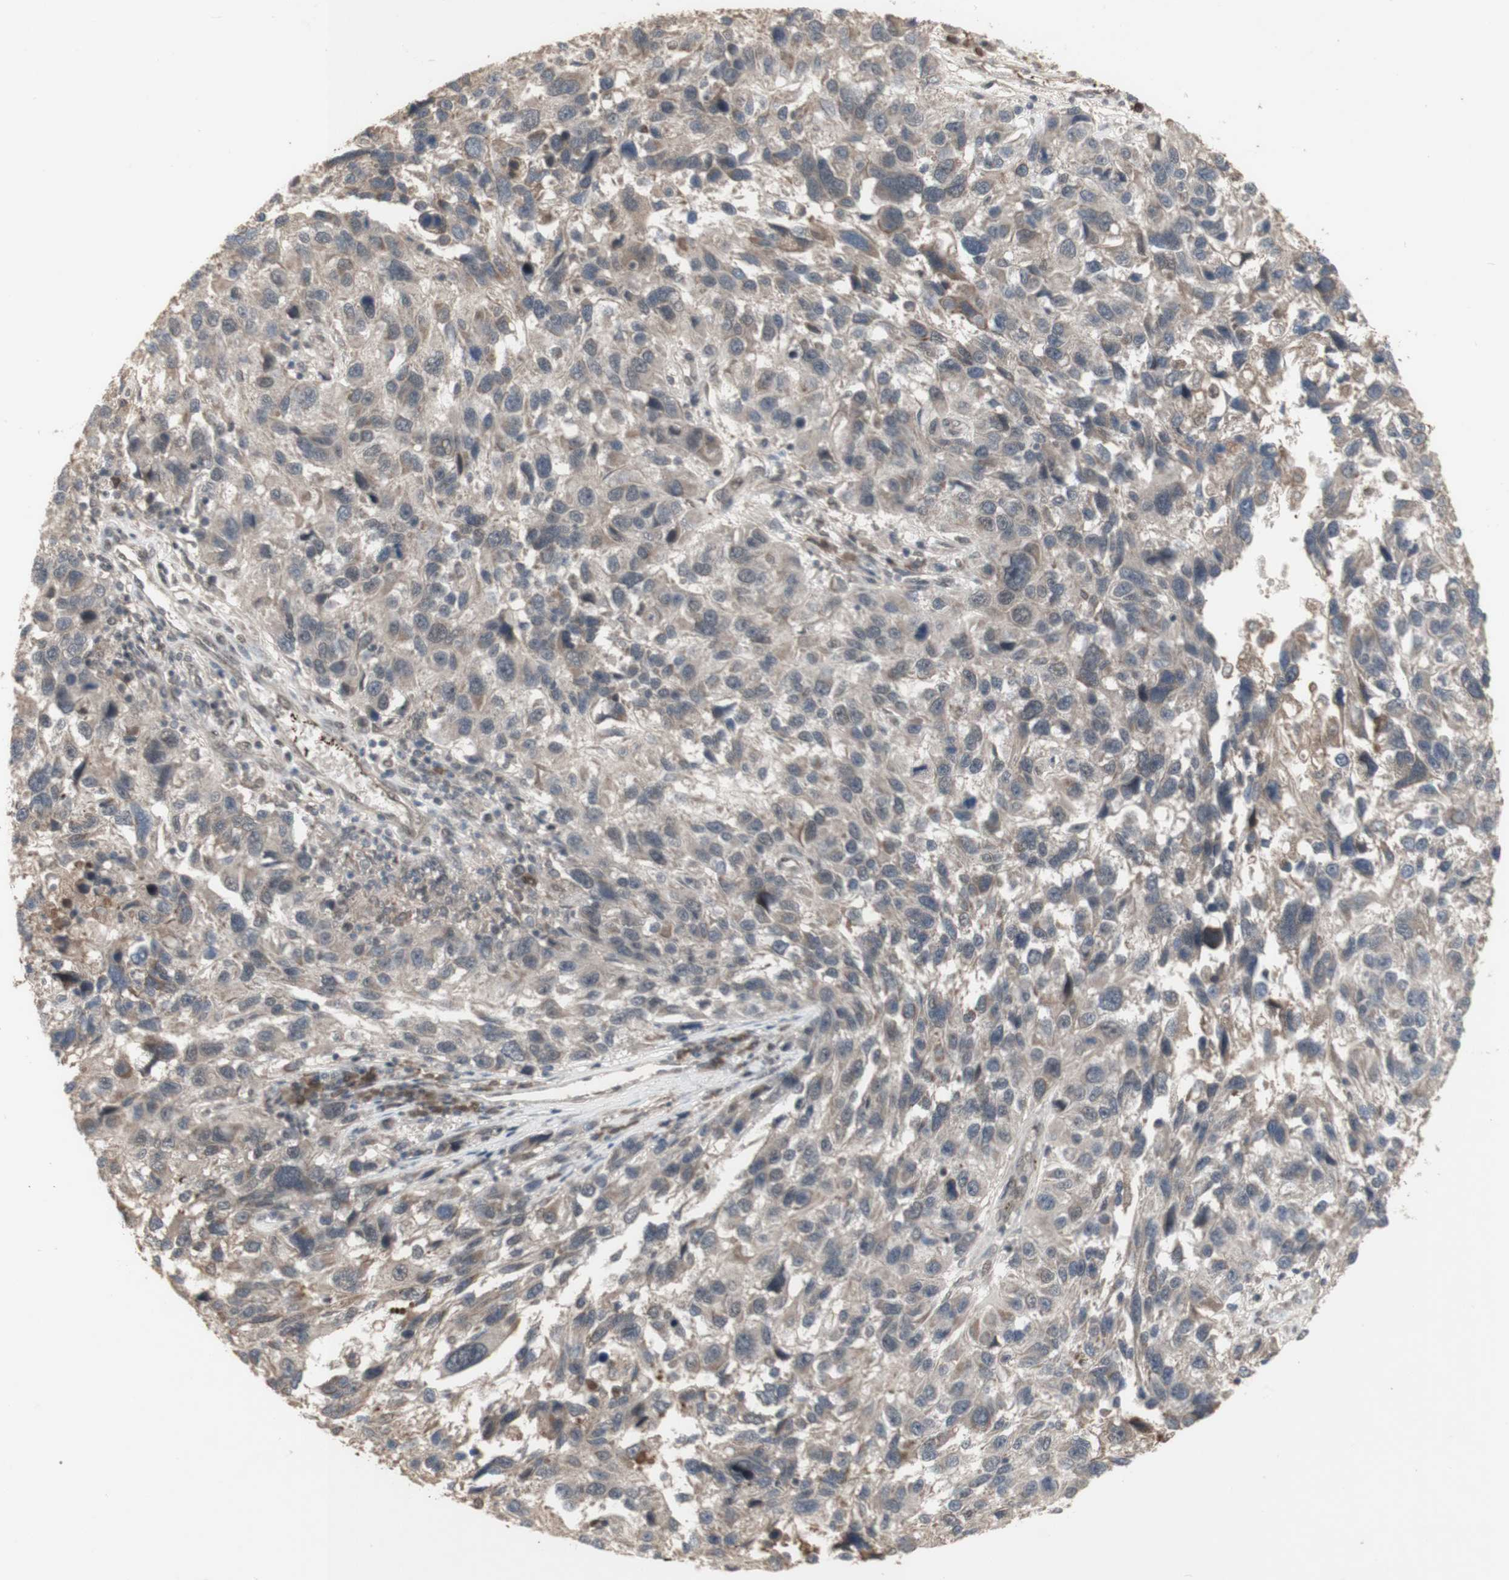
{"staining": {"intensity": "weak", "quantity": ">75%", "location": "cytoplasmic/membranous"}, "tissue": "melanoma", "cell_type": "Tumor cells", "image_type": "cancer", "snomed": [{"axis": "morphology", "description": "Malignant melanoma, NOS"}, {"axis": "topography", "description": "Skin"}], "caption": "A micrograph showing weak cytoplasmic/membranous positivity in approximately >75% of tumor cells in melanoma, as visualized by brown immunohistochemical staining.", "gene": "ALOX12", "patient": {"sex": "male", "age": 53}}